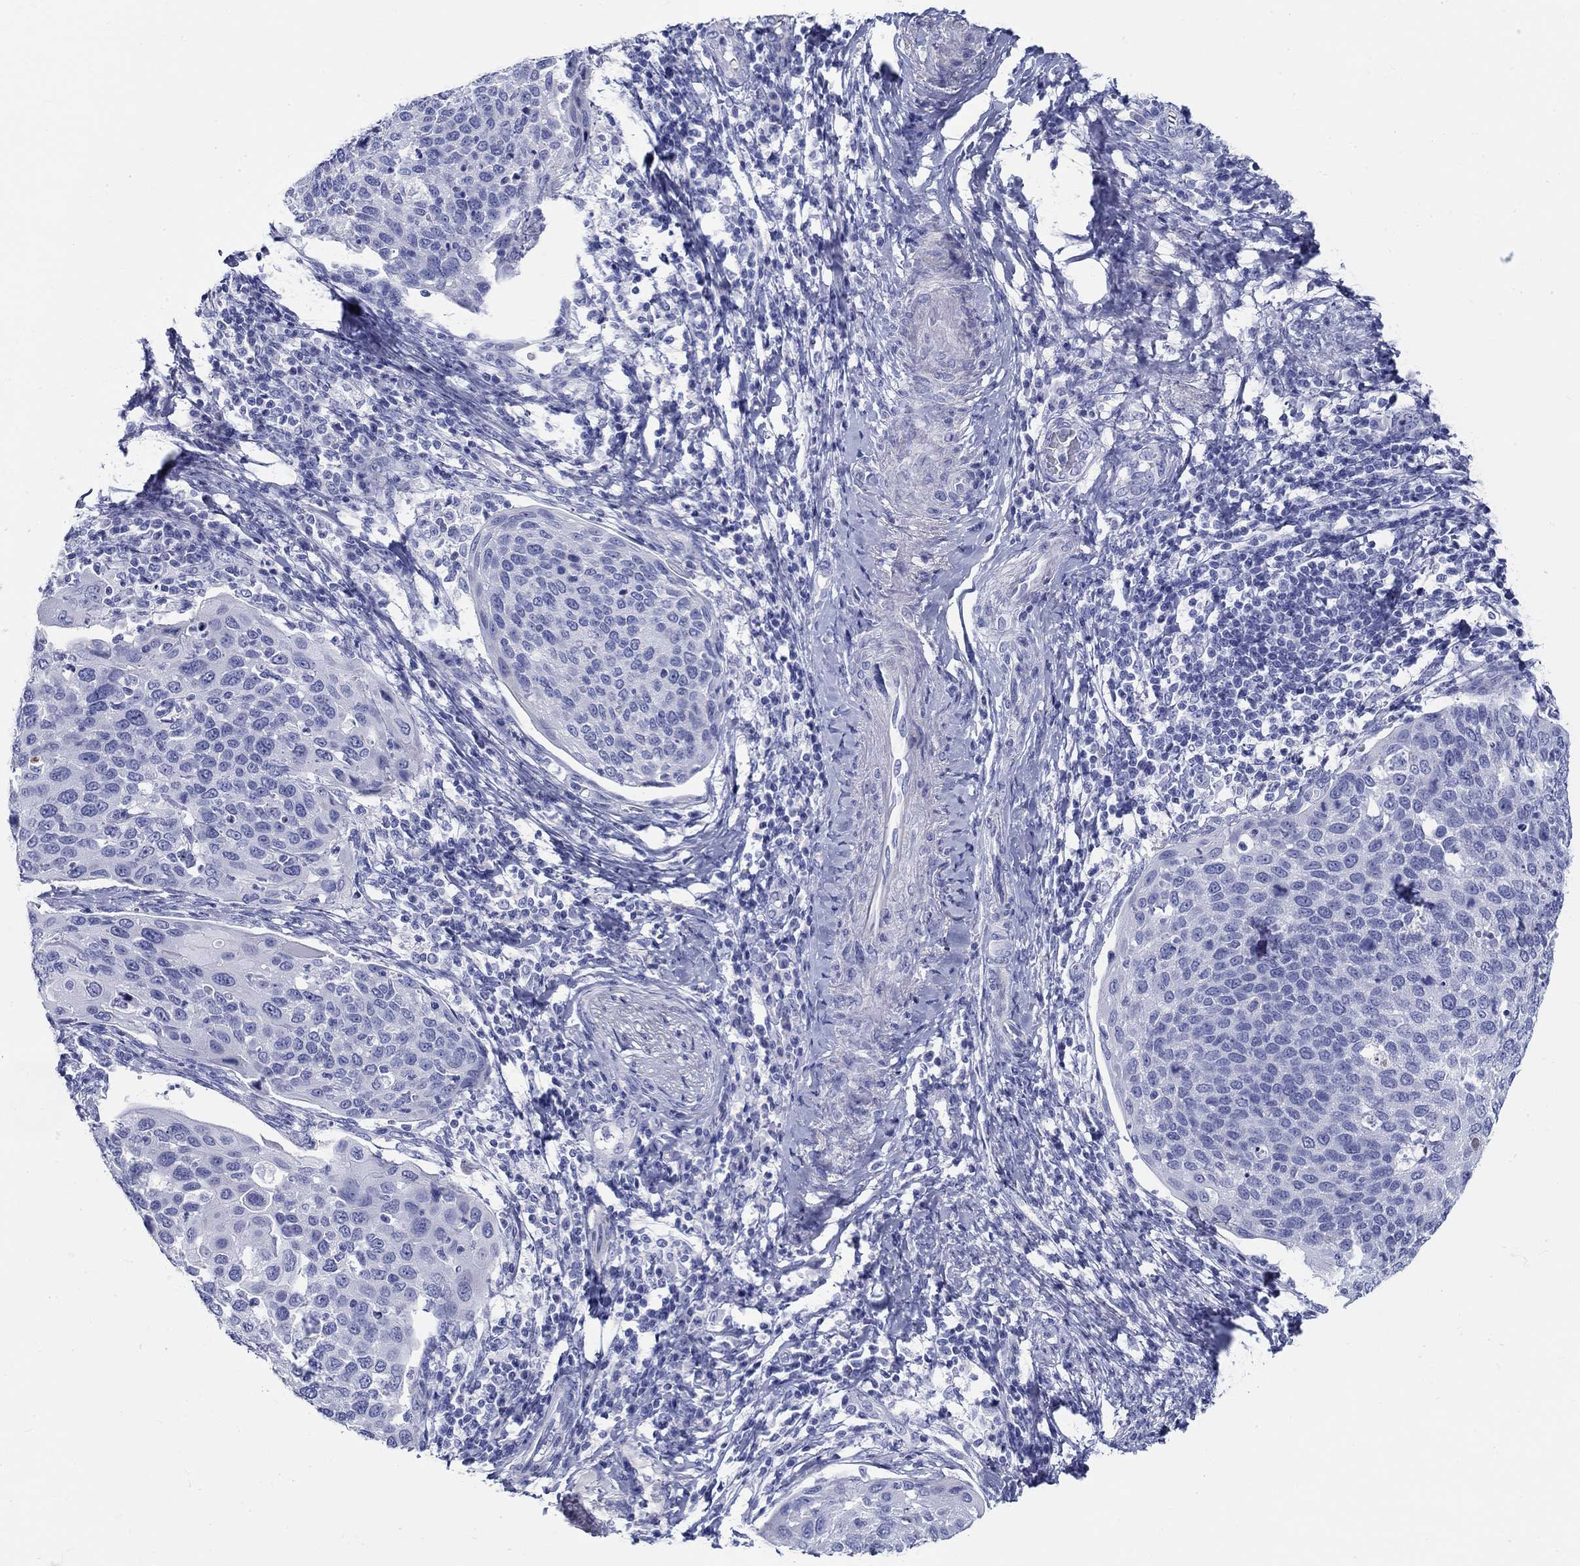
{"staining": {"intensity": "negative", "quantity": "none", "location": "none"}, "tissue": "cervical cancer", "cell_type": "Tumor cells", "image_type": "cancer", "snomed": [{"axis": "morphology", "description": "Squamous cell carcinoma, NOS"}, {"axis": "topography", "description": "Cervix"}], "caption": "IHC photomicrograph of cervical squamous cell carcinoma stained for a protein (brown), which demonstrates no staining in tumor cells.", "gene": "CRYGS", "patient": {"sex": "female", "age": 54}}